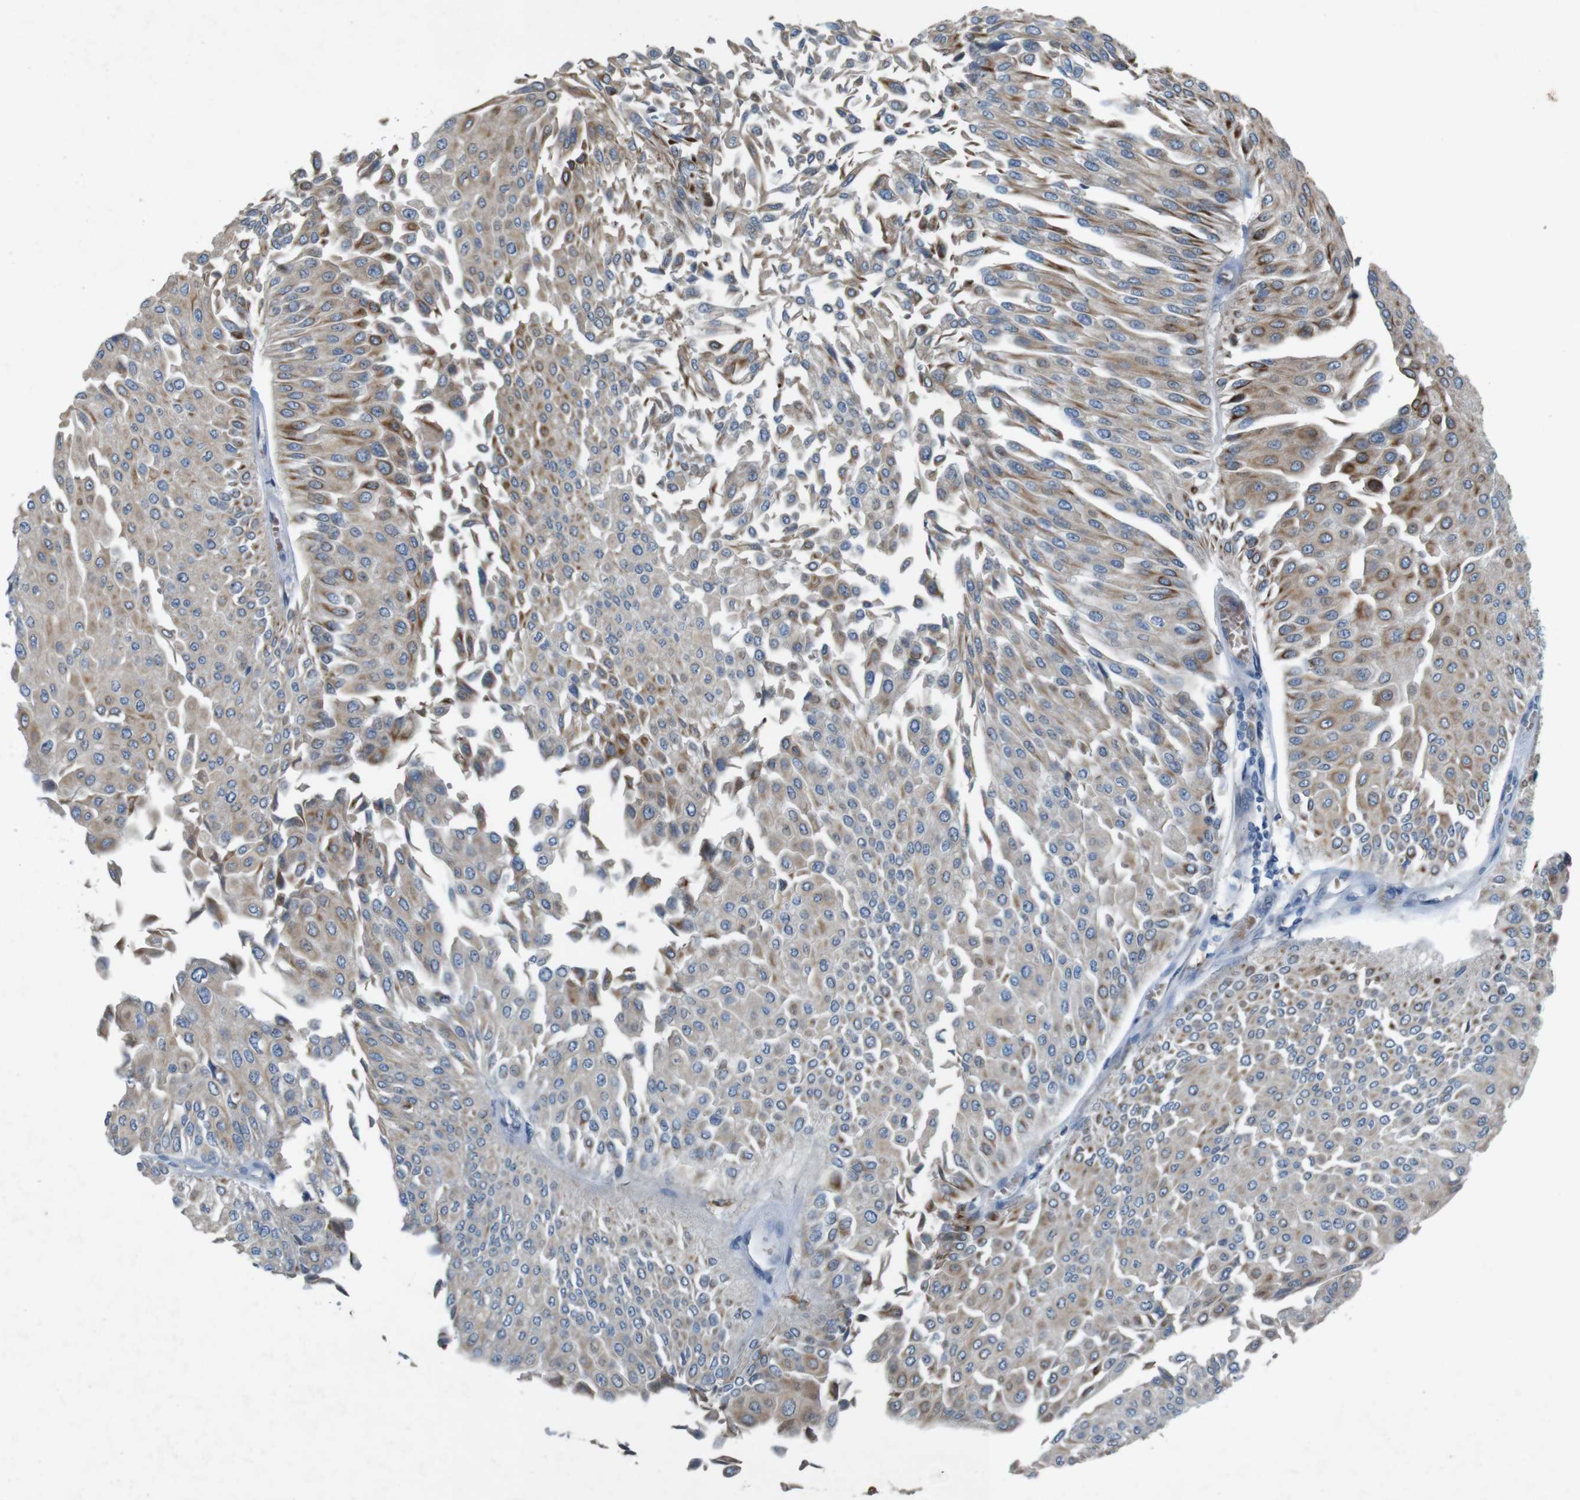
{"staining": {"intensity": "weak", "quantity": ">75%", "location": "cytoplasmic/membranous"}, "tissue": "urothelial cancer", "cell_type": "Tumor cells", "image_type": "cancer", "snomed": [{"axis": "morphology", "description": "Urothelial carcinoma, Low grade"}, {"axis": "topography", "description": "Urinary bladder"}], "caption": "This is an image of IHC staining of urothelial cancer, which shows weak expression in the cytoplasmic/membranous of tumor cells.", "gene": "MOGAT3", "patient": {"sex": "male", "age": 67}}